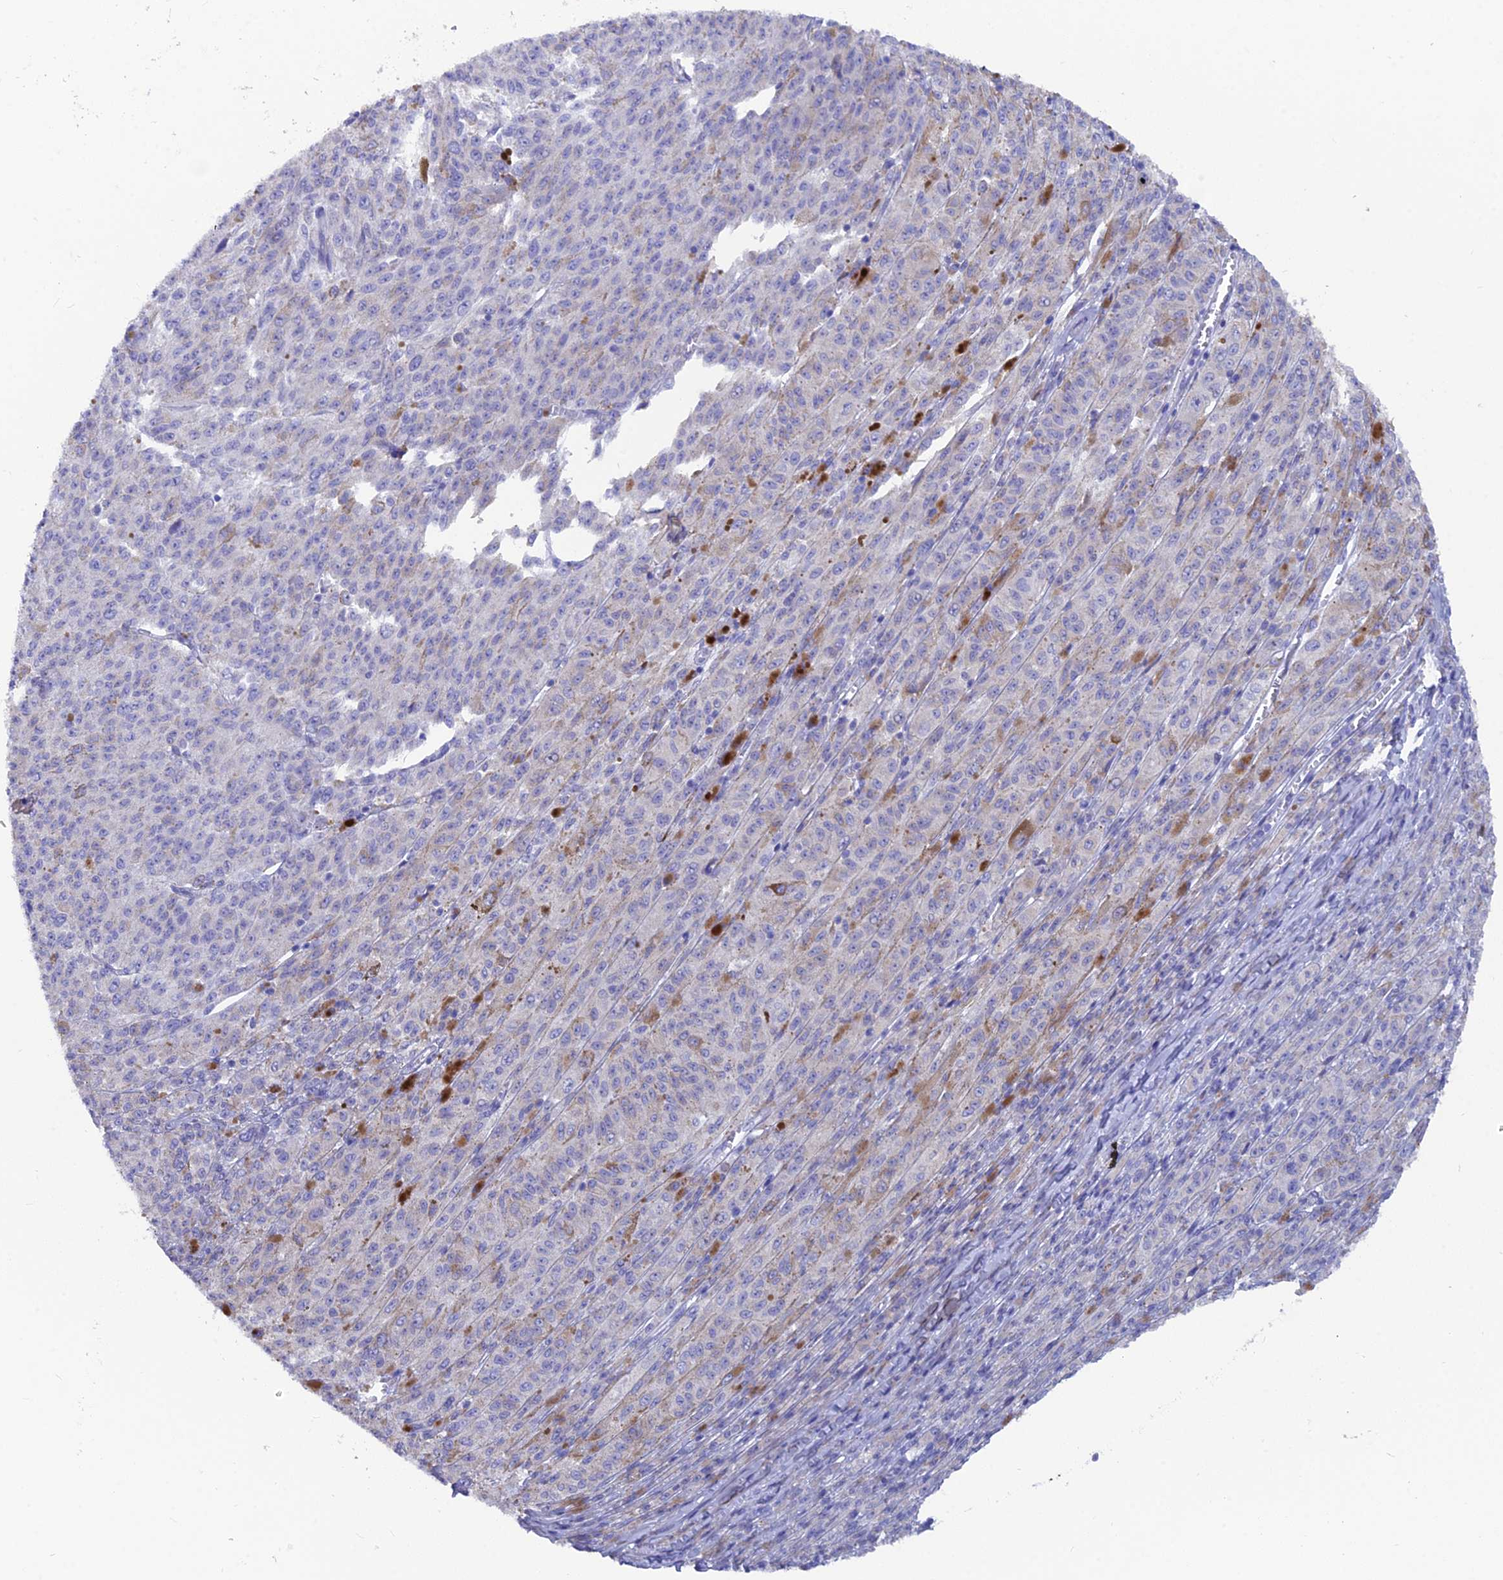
{"staining": {"intensity": "negative", "quantity": "none", "location": "none"}, "tissue": "melanoma", "cell_type": "Tumor cells", "image_type": "cancer", "snomed": [{"axis": "morphology", "description": "Malignant melanoma, NOS"}, {"axis": "topography", "description": "Skin"}], "caption": "A high-resolution photomicrograph shows immunohistochemistry staining of malignant melanoma, which exhibits no significant staining in tumor cells.", "gene": "AK4", "patient": {"sex": "female", "age": 52}}